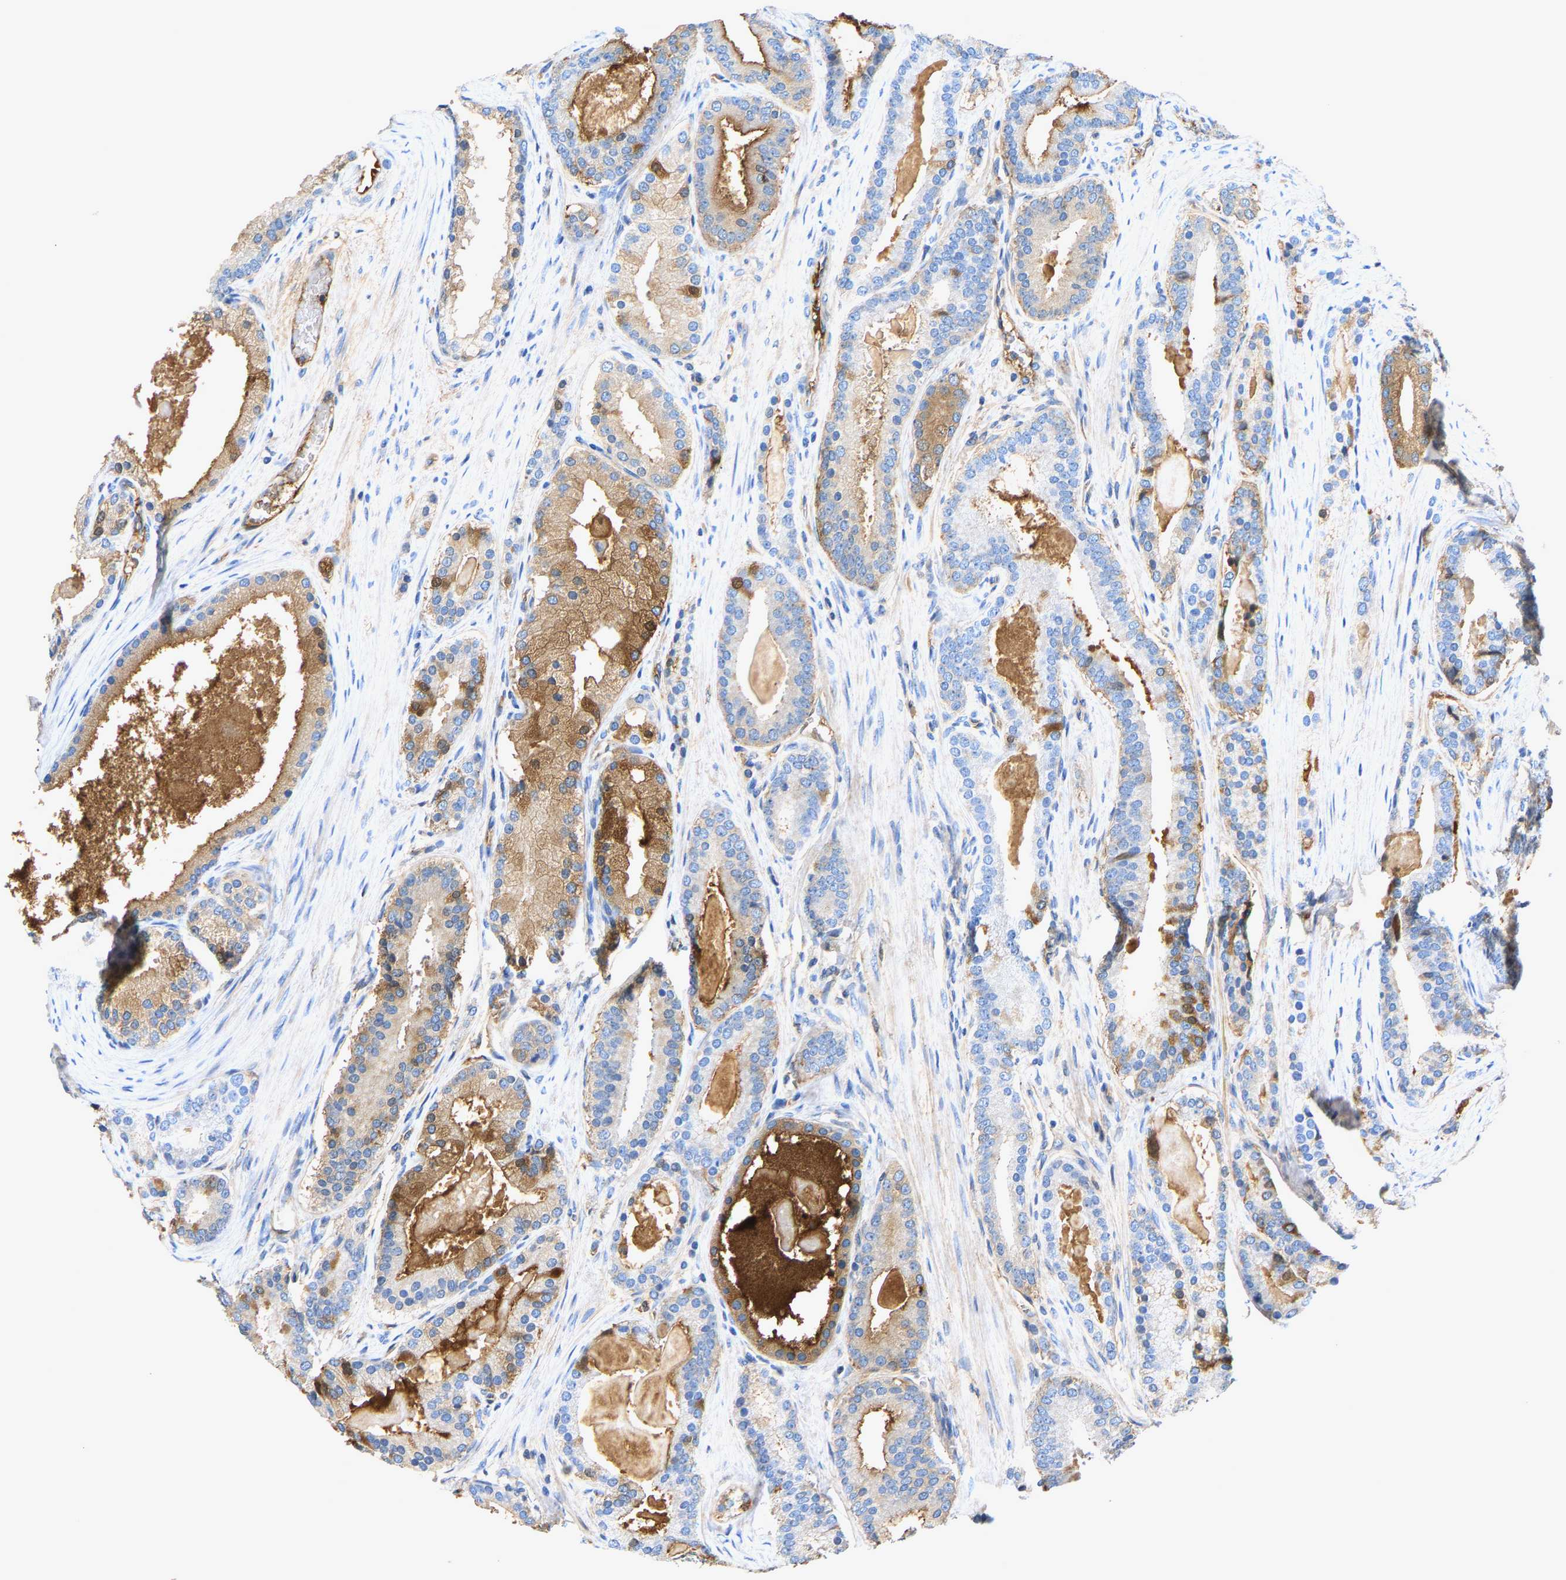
{"staining": {"intensity": "moderate", "quantity": "25%-75%", "location": "cytoplasmic/membranous"}, "tissue": "prostate cancer", "cell_type": "Tumor cells", "image_type": "cancer", "snomed": [{"axis": "morphology", "description": "Adenocarcinoma, High grade"}, {"axis": "topography", "description": "Prostate"}], "caption": "IHC of prostate cancer (adenocarcinoma (high-grade)) shows medium levels of moderate cytoplasmic/membranous positivity in about 25%-75% of tumor cells.", "gene": "STC1", "patient": {"sex": "male", "age": 60}}